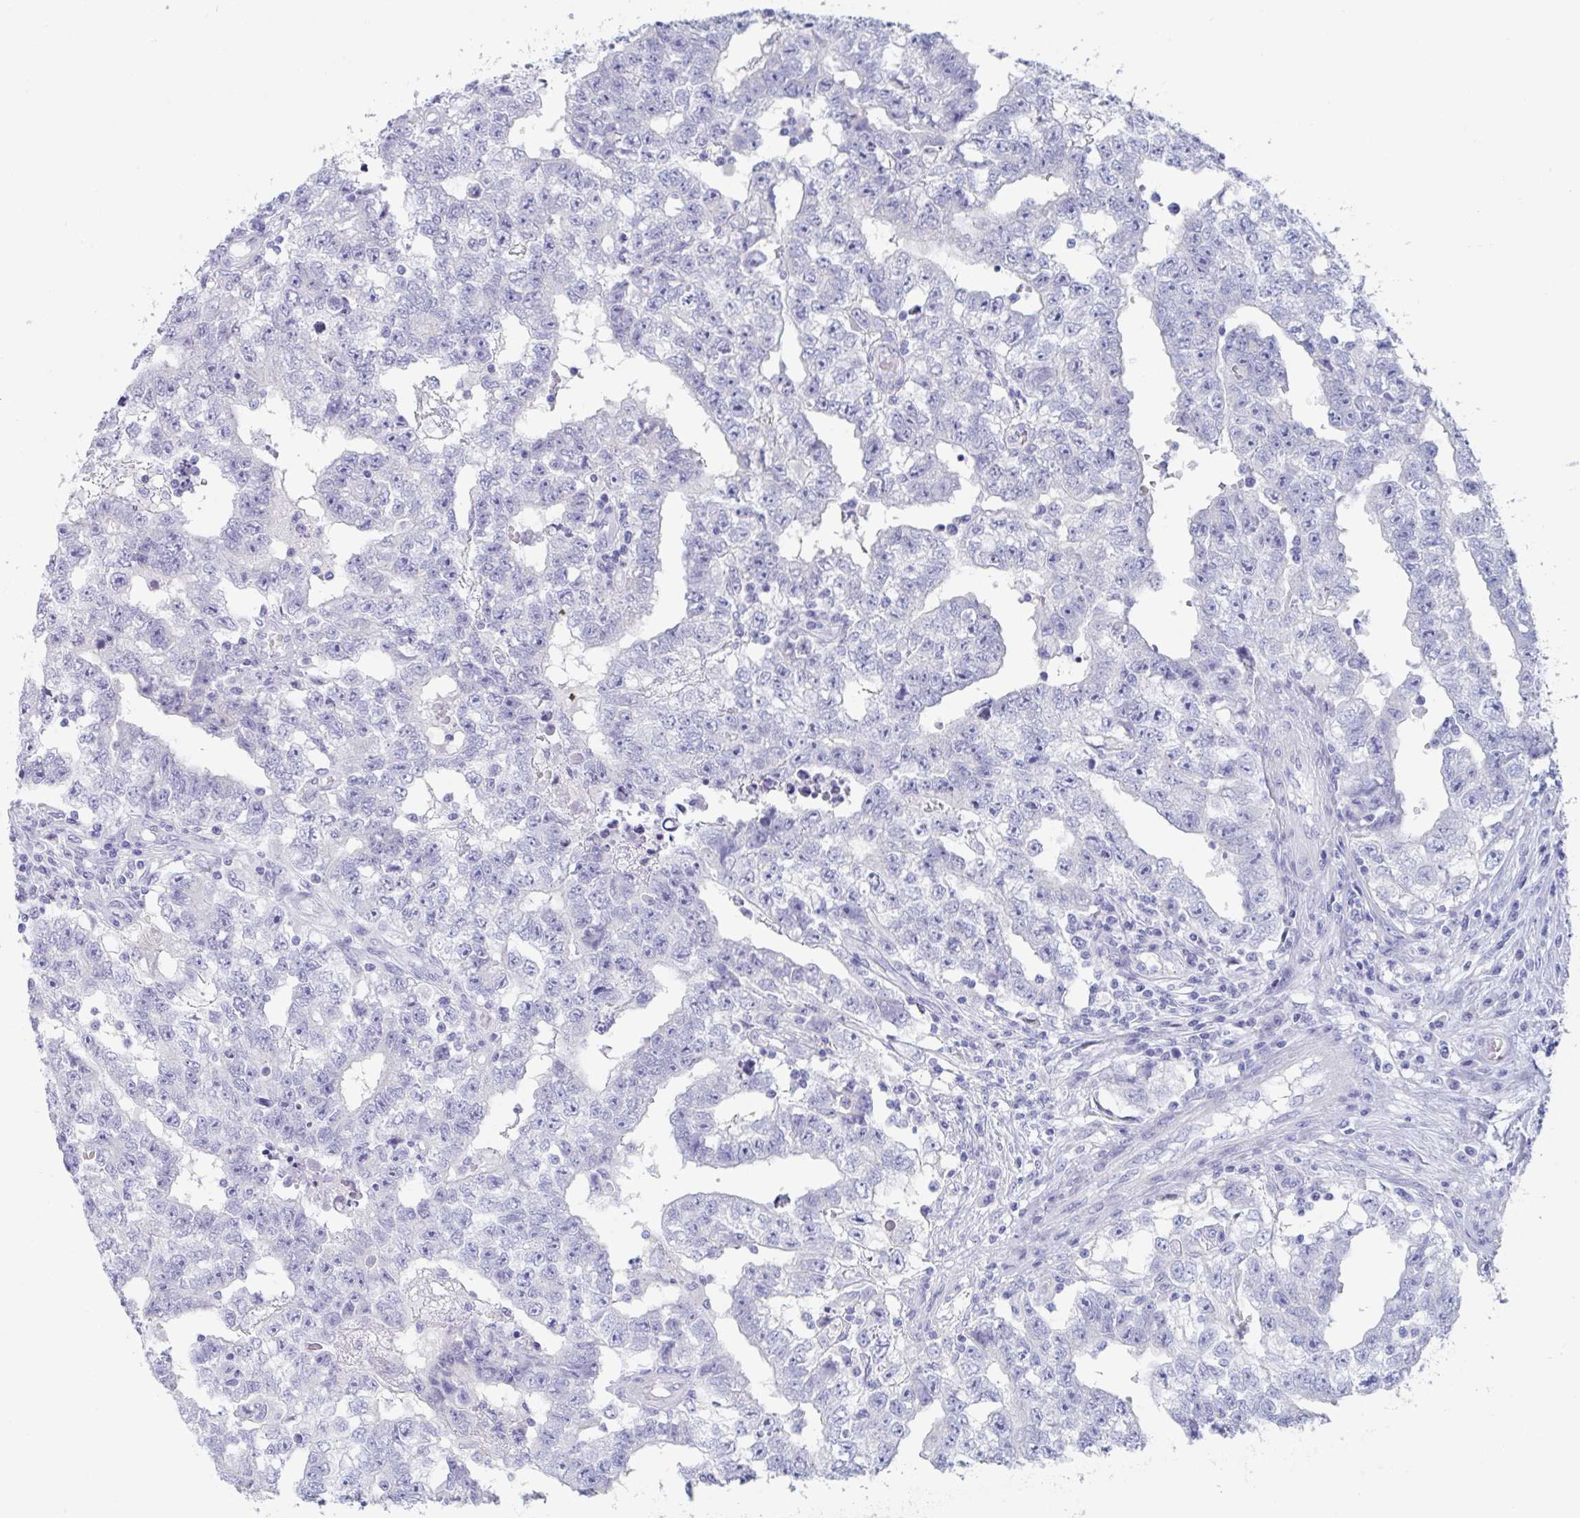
{"staining": {"intensity": "negative", "quantity": "none", "location": "none"}, "tissue": "testis cancer", "cell_type": "Tumor cells", "image_type": "cancer", "snomed": [{"axis": "morphology", "description": "Carcinoma, Embryonal, NOS"}, {"axis": "topography", "description": "Testis"}], "caption": "This is a photomicrograph of IHC staining of embryonal carcinoma (testis), which shows no expression in tumor cells.", "gene": "ZPBP", "patient": {"sex": "male", "age": 25}}